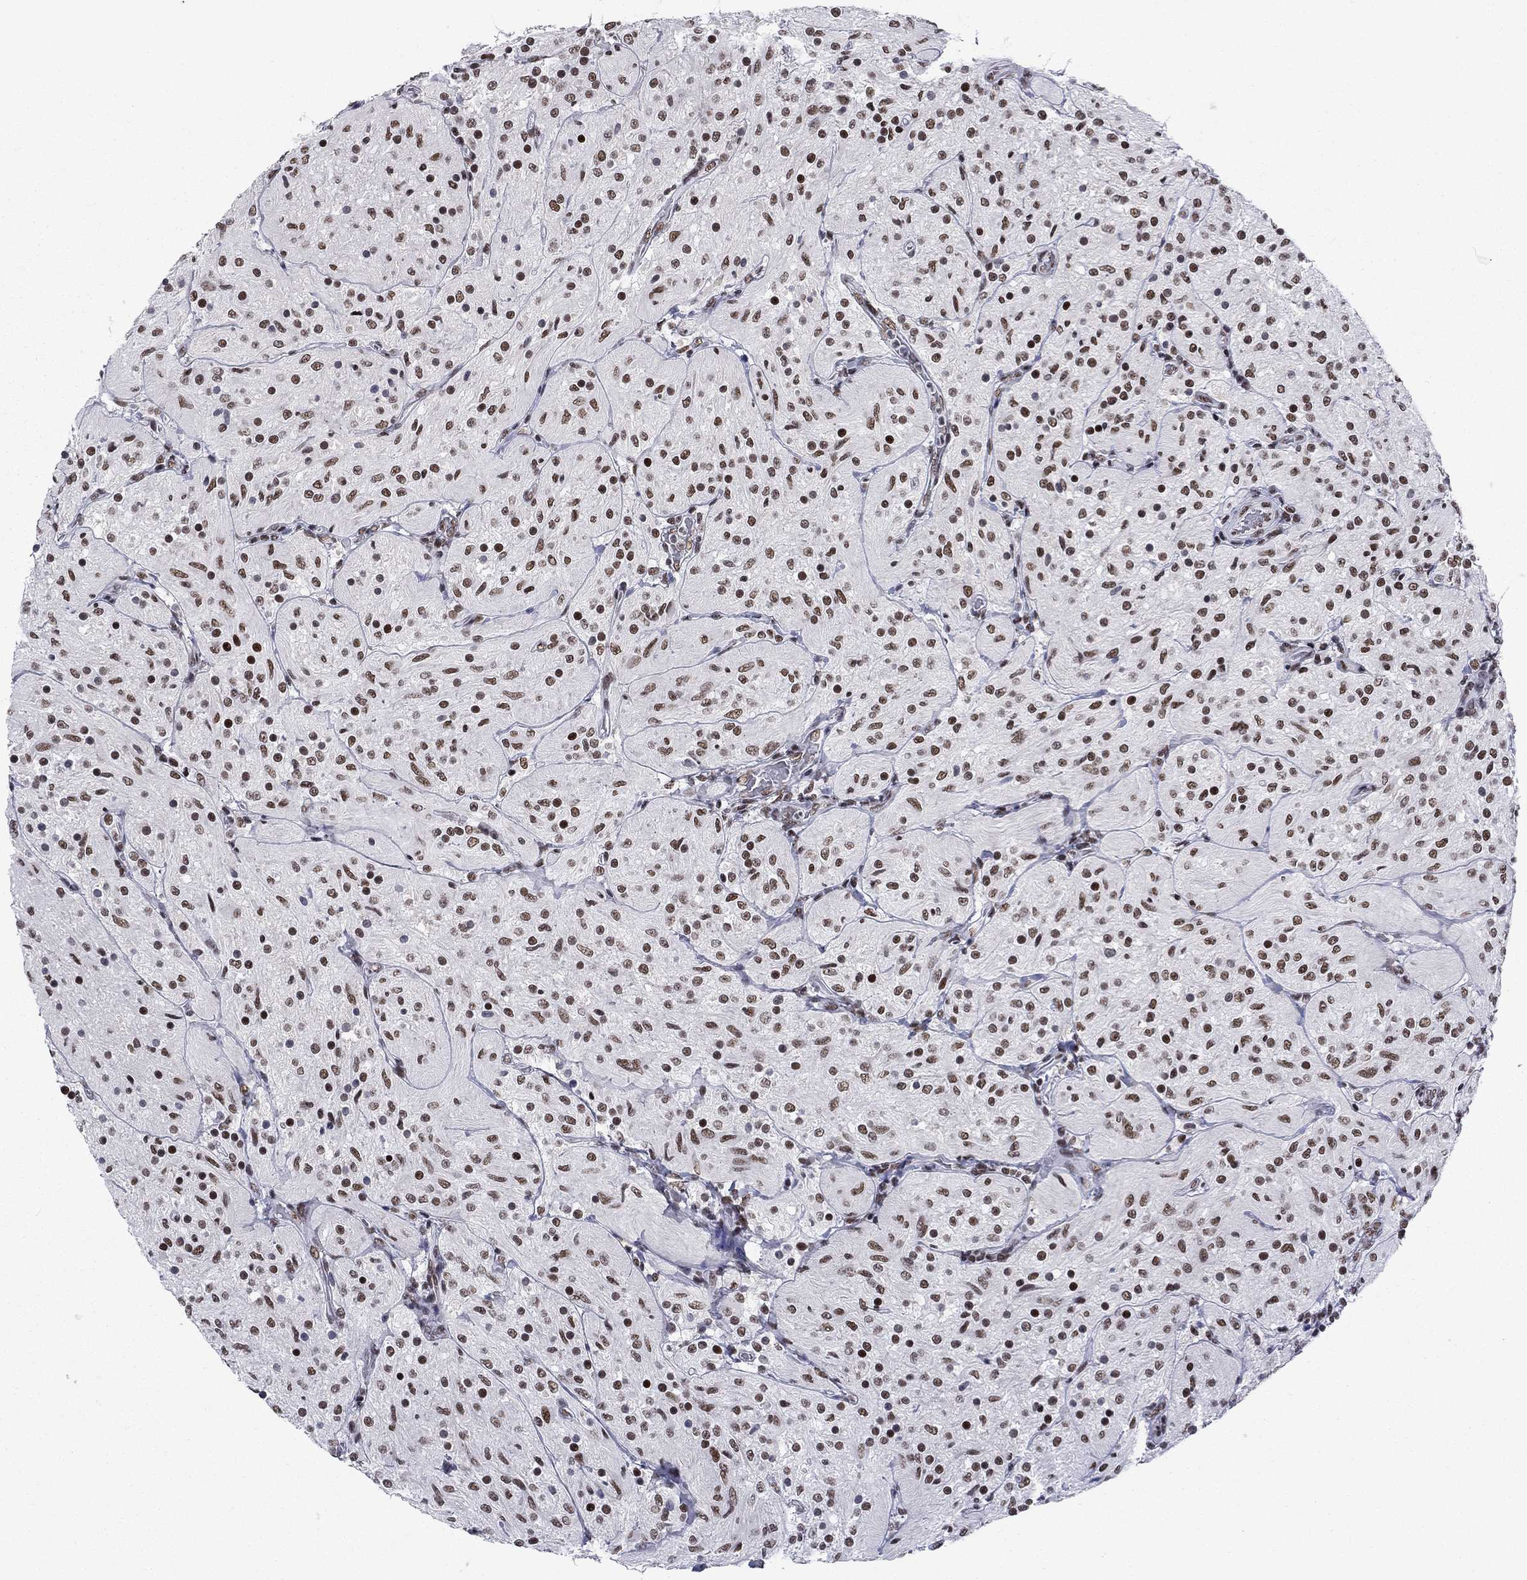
{"staining": {"intensity": "strong", "quantity": ">75%", "location": "nuclear"}, "tissue": "glioma", "cell_type": "Tumor cells", "image_type": "cancer", "snomed": [{"axis": "morphology", "description": "Glioma, malignant, Low grade"}, {"axis": "topography", "description": "Brain"}], "caption": "A histopathology image of human glioma stained for a protein displays strong nuclear brown staining in tumor cells.", "gene": "ETV5", "patient": {"sex": "male", "age": 3}}